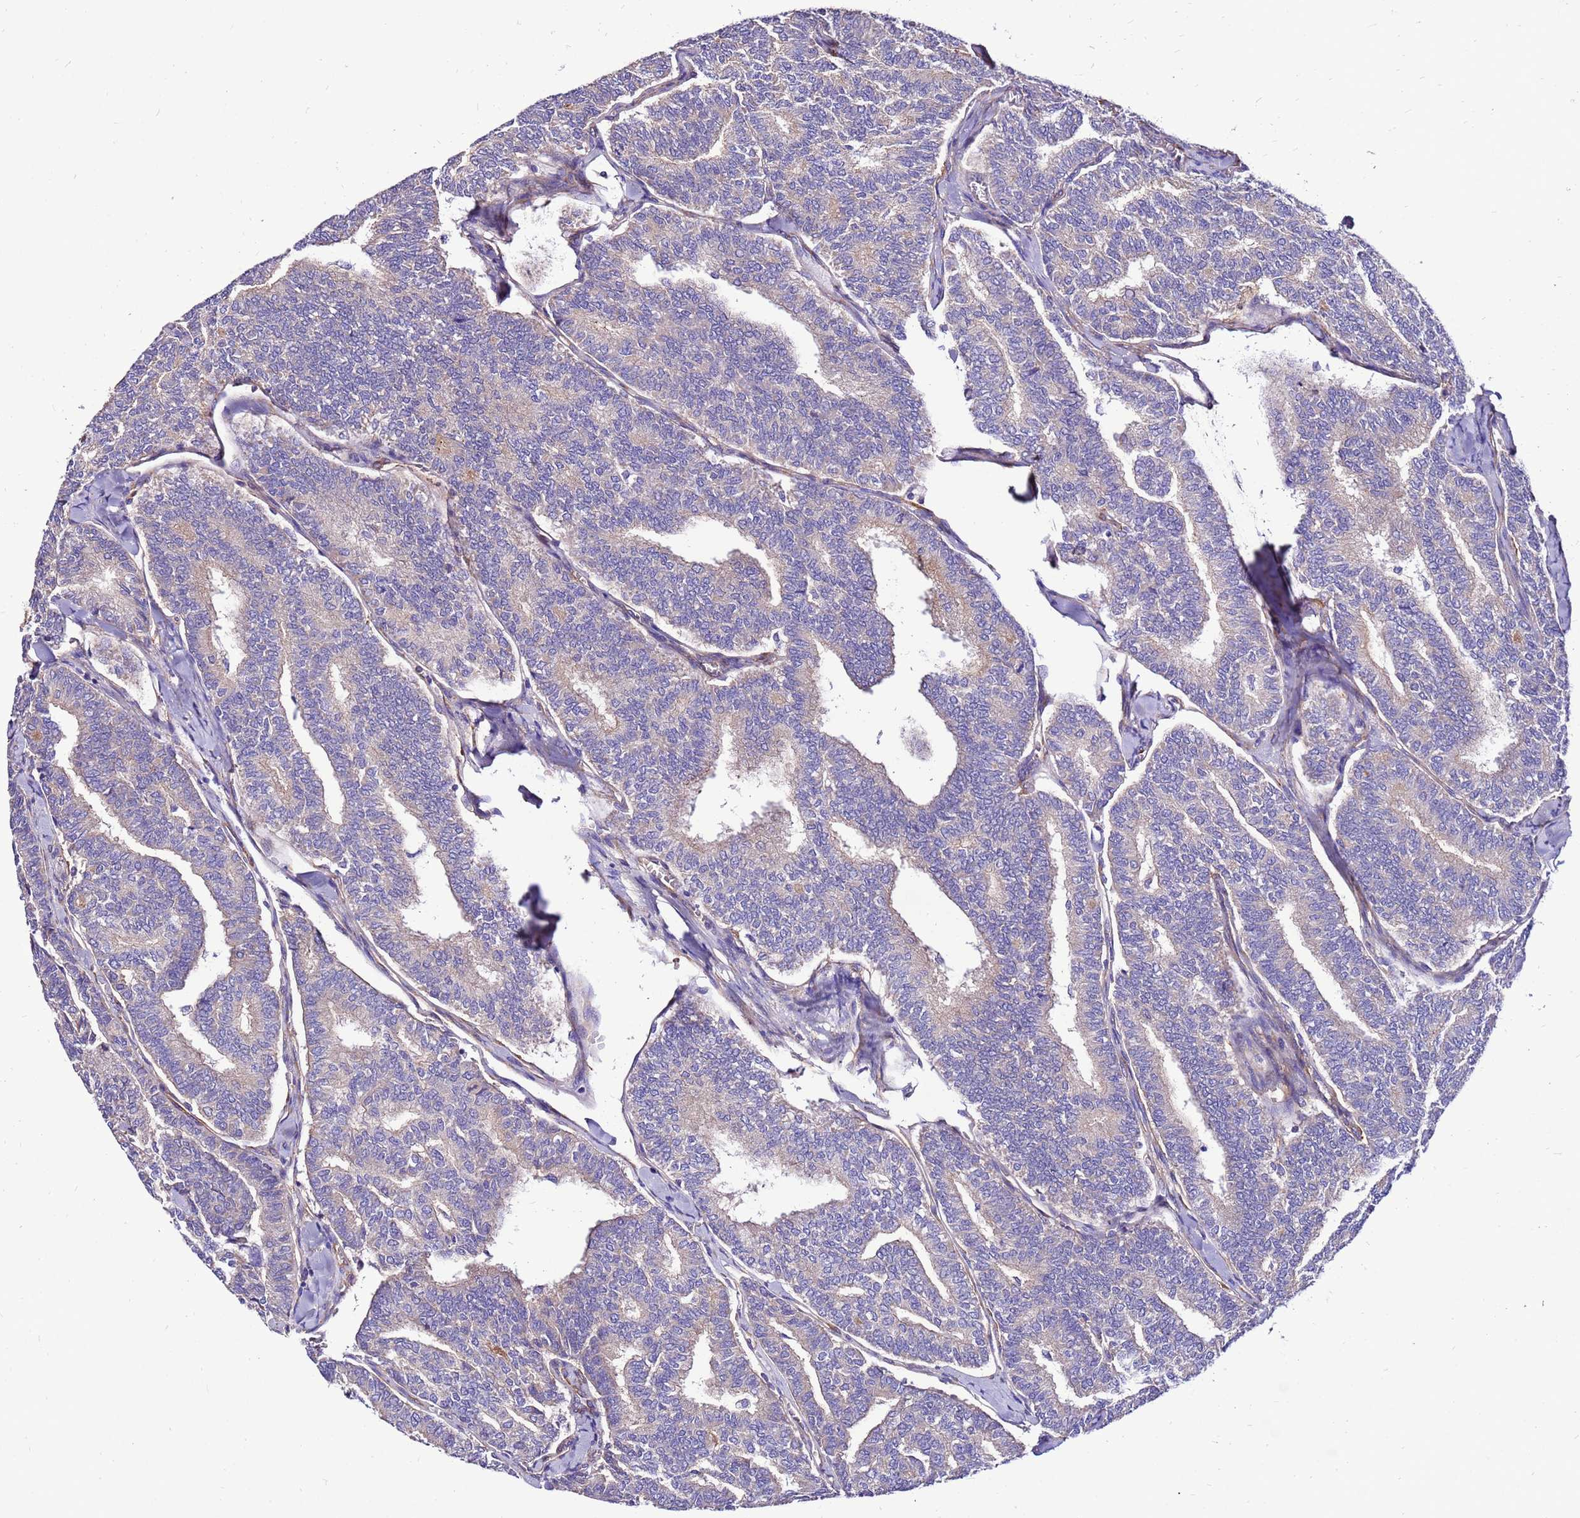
{"staining": {"intensity": "weak", "quantity": "<25%", "location": "cytoplasmic/membranous"}, "tissue": "thyroid cancer", "cell_type": "Tumor cells", "image_type": "cancer", "snomed": [{"axis": "morphology", "description": "Papillary adenocarcinoma, NOS"}, {"axis": "topography", "description": "Thyroid gland"}], "caption": "The immunohistochemistry photomicrograph has no significant expression in tumor cells of papillary adenocarcinoma (thyroid) tissue.", "gene": "EI24", "patient": {"sex": "female", "age": 35}}